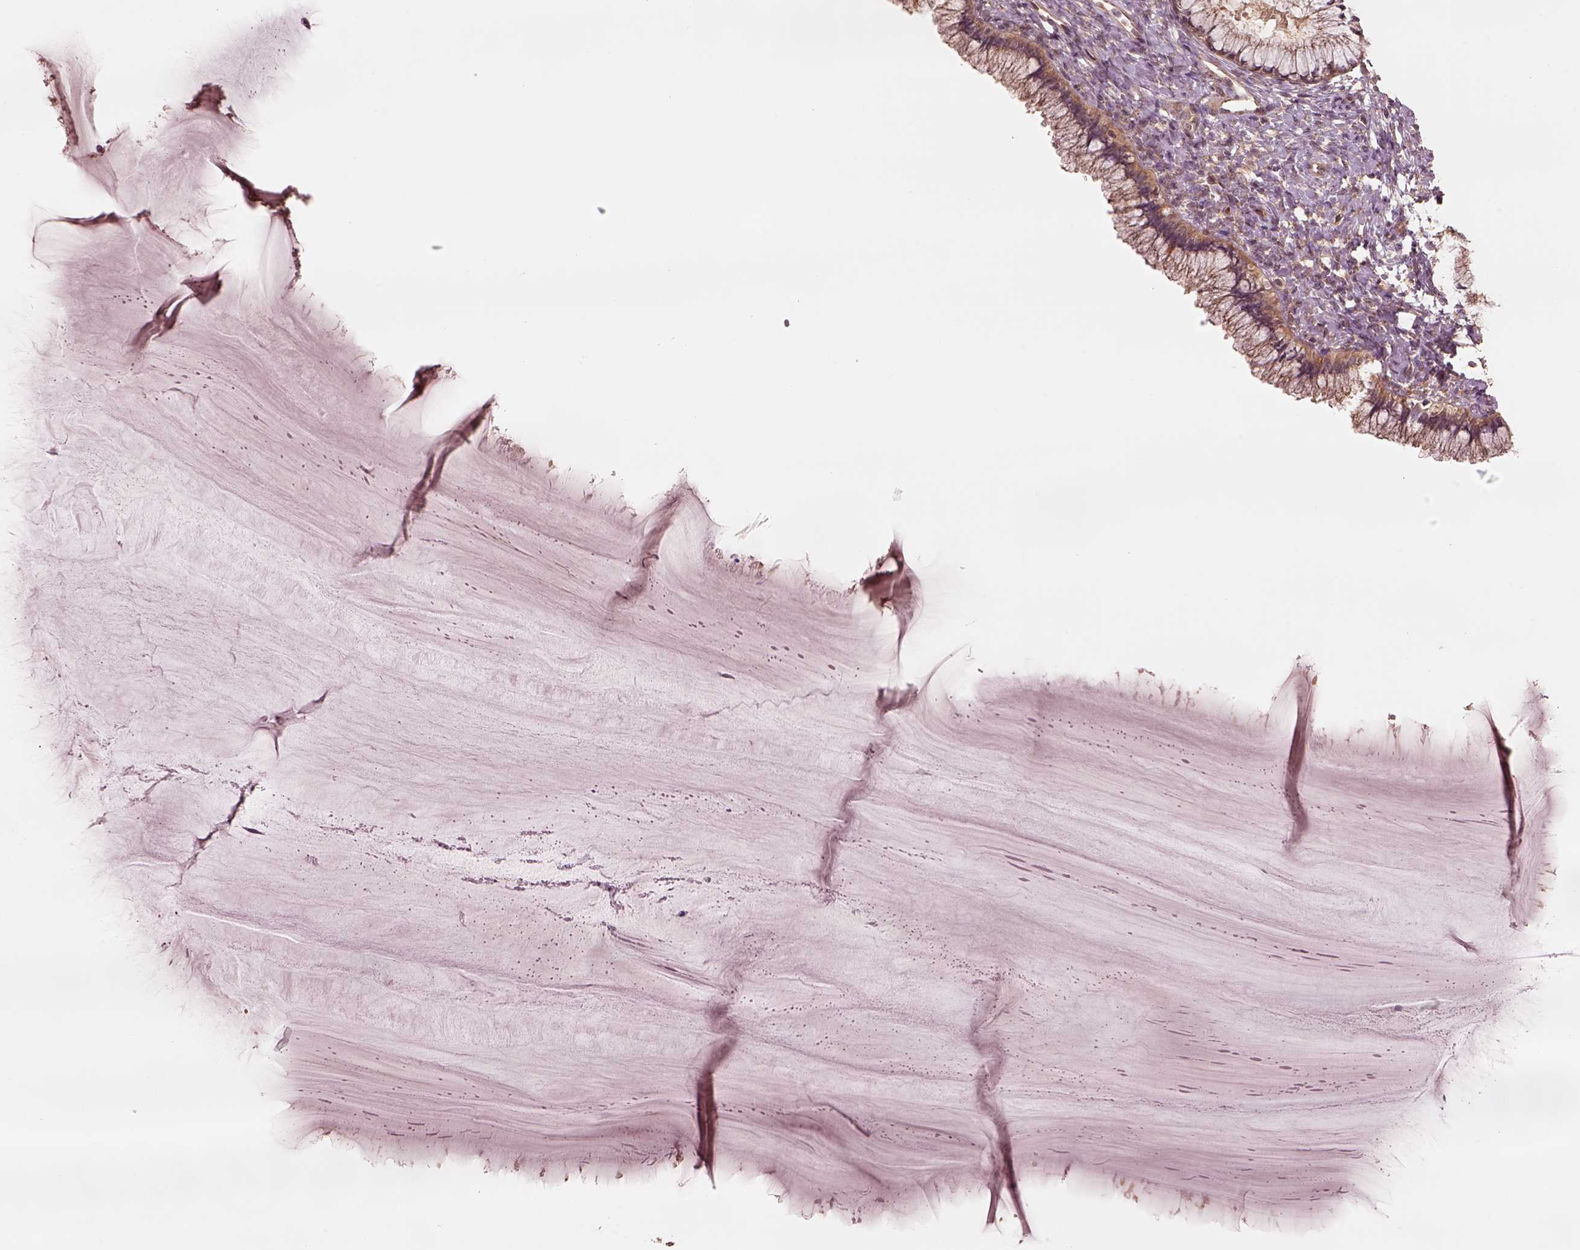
{"staining": {"intensity": "moderate", "quantity": ">75%", "location": "cytoplasmic/membranous"}, "tissue": "cervix", "cell_type": "Glandular cells", "image_type": "normal", "snomed": [{"axis": "morphology", "description": "Normal tissue, NOS"}, {"axis": "topography", "description": "Cervix"}], "caption": "Protein expression analysis of benign cervix exhibits moderate cytoplasmic/membranous expression in approximately >75% of glandular cells.", "gene": "RPS5", "patient": {"sex": "female", "age": 37}}